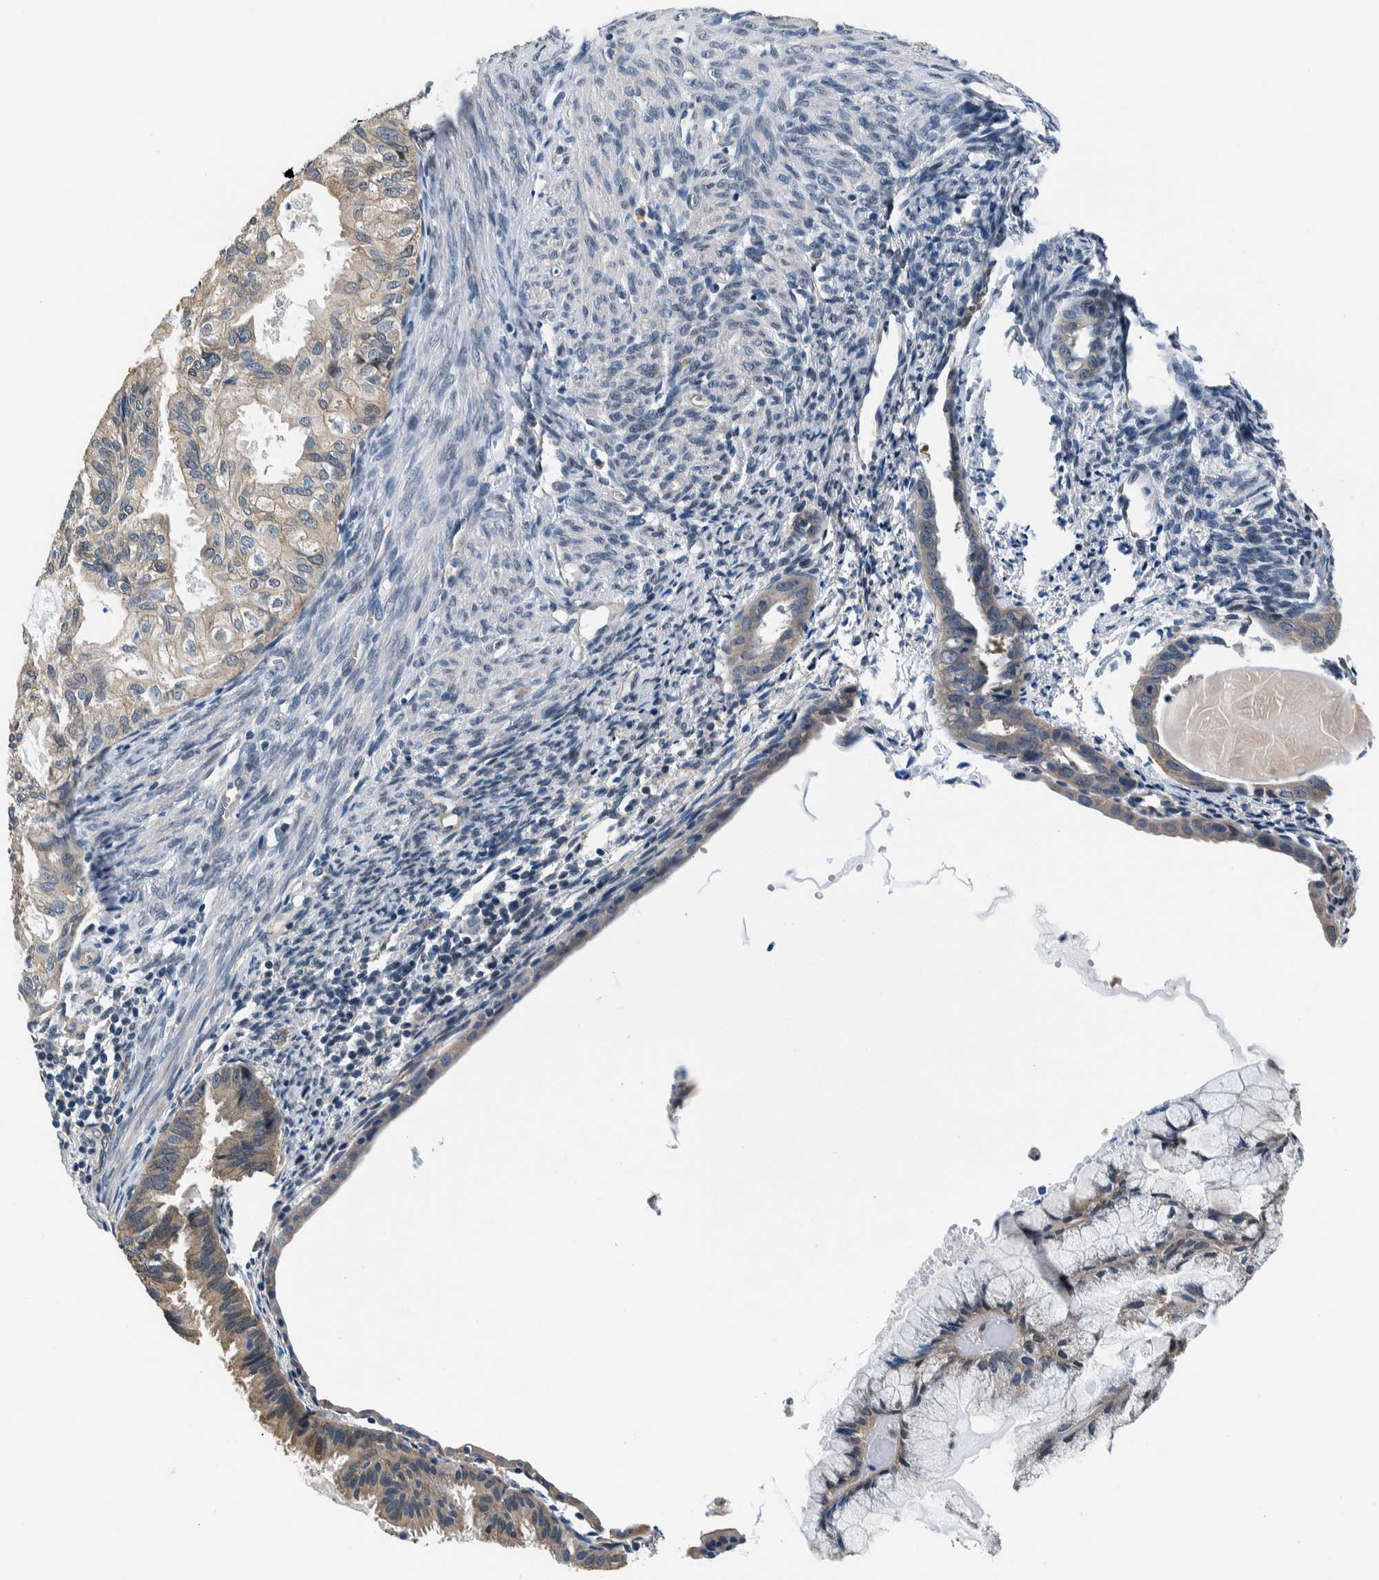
{"staining": {"intensity": "weak", "quantity": ">75%", "location": "cytoplasmic/membranous"}, "tissue": "cervical cancer", "cell_type": "Tumor cells", "image_type": "cancer", "snomed": [{"axis": "morphology", "description": "Normal tissue, NOS"}, {"axis": "morphology", "description": "Adenocarcinoma, NOS"}, {"axis": "topography", "description": "Cervix"}, {"axis": "topography", "description": "Endometrium"}], "caption": "Immunohistochemical staining of cervical cancer reveals weak cytoplasmic/membranous protein expression in about >75% of tumor cells.", "gene": "NIBAN2", "patient": {"sex": "female", "age": 86}}